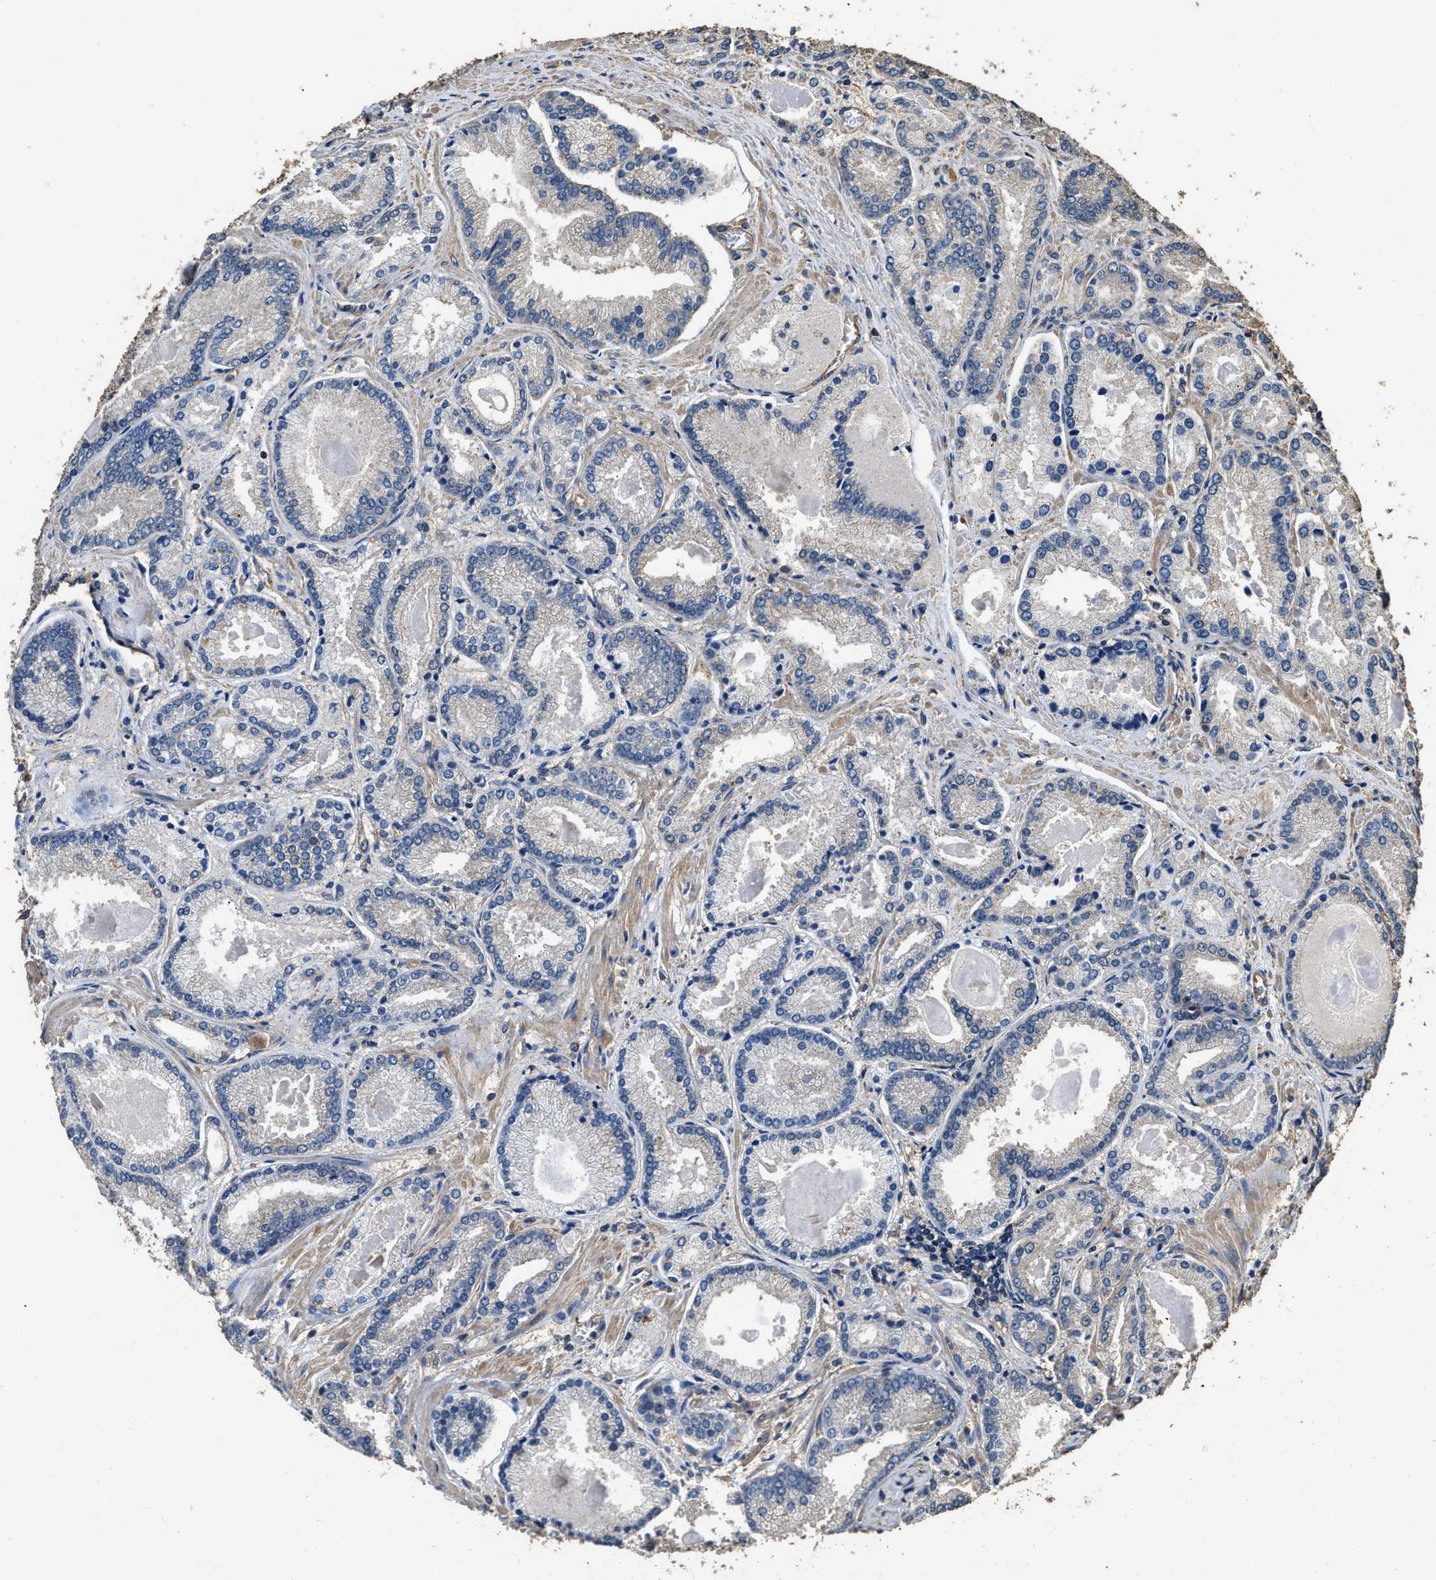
{"staining": {"intensity": "negative", "quantity": "none", "location": "none"}, "tissue": "prostate cancer", "cell_type": "Tumor cells", "image_type": "cancer", "snomed": [{"axis": "morphology", "description": "Adenocarcinoma, Low grade"}, {"axis": "topography", "description": "Prostate"}], "caption": "A histopathology image of human prostate cancer is negative for staining in tumor cells.", "gene": "MIB1", "patient": {"sex": "male", "age": 59}}